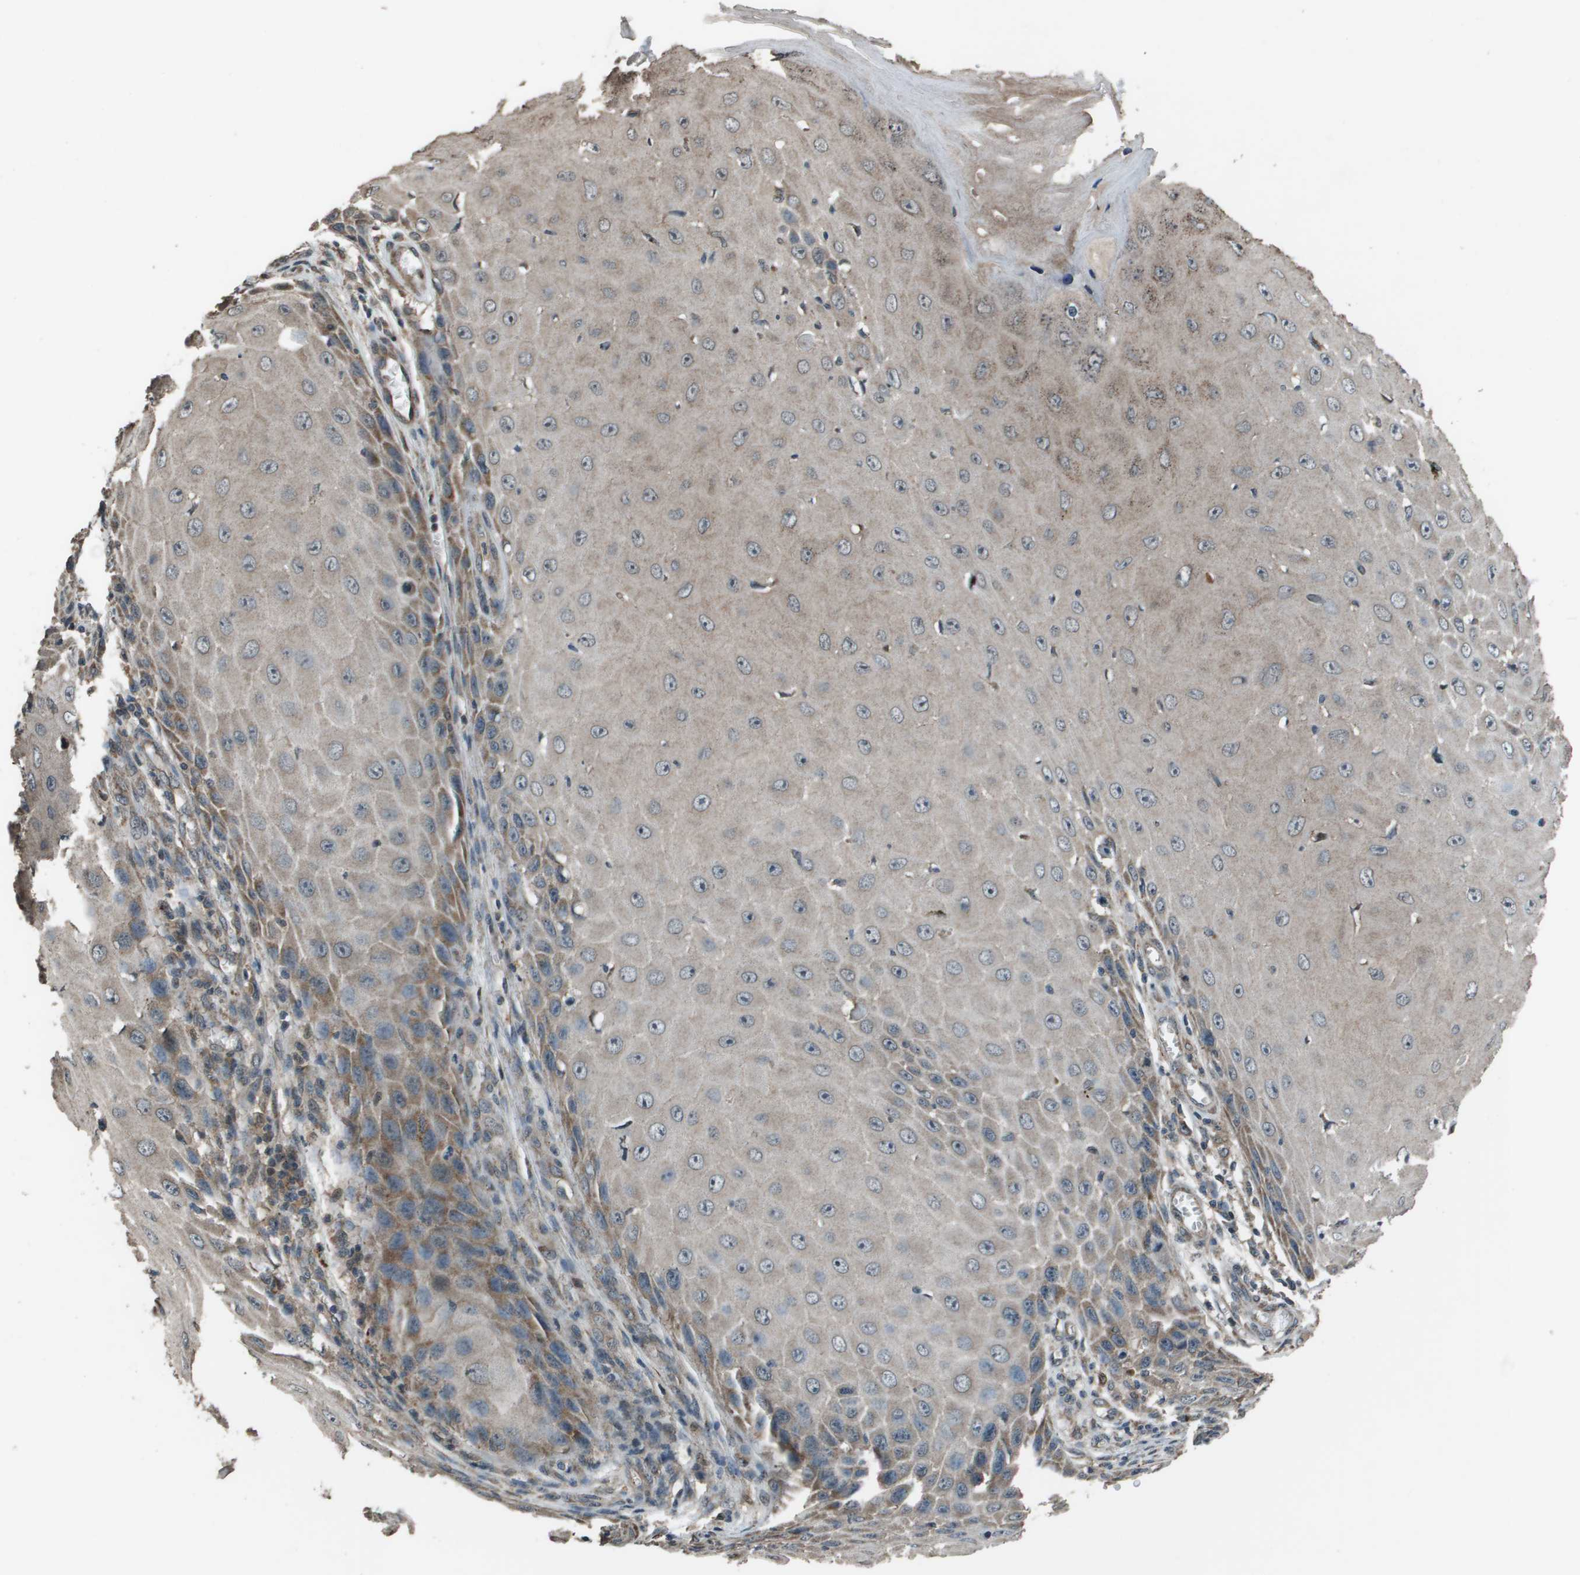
{"staining": {"intensity": "moderate", "quantity": "<25%", "location": "cytoplasmic/membranous"}, "tissue": "skin cancer", "cell_type": "Tumor cells", "image_type": "cancer", "snomed": [{"axis": "morphology", "description": "Squamous cell carcinoma, NOS"}, {"axis": "topography", "description": "Skin"}], "caption": "IHC of skin squamous cell carcinoma demonstrates low levels of moderate cytoplasmic/membranous expression in approximately <25% of tumor cells.", "gene": "GOSR2", "patient": {"sex": "female", "age": 73}}